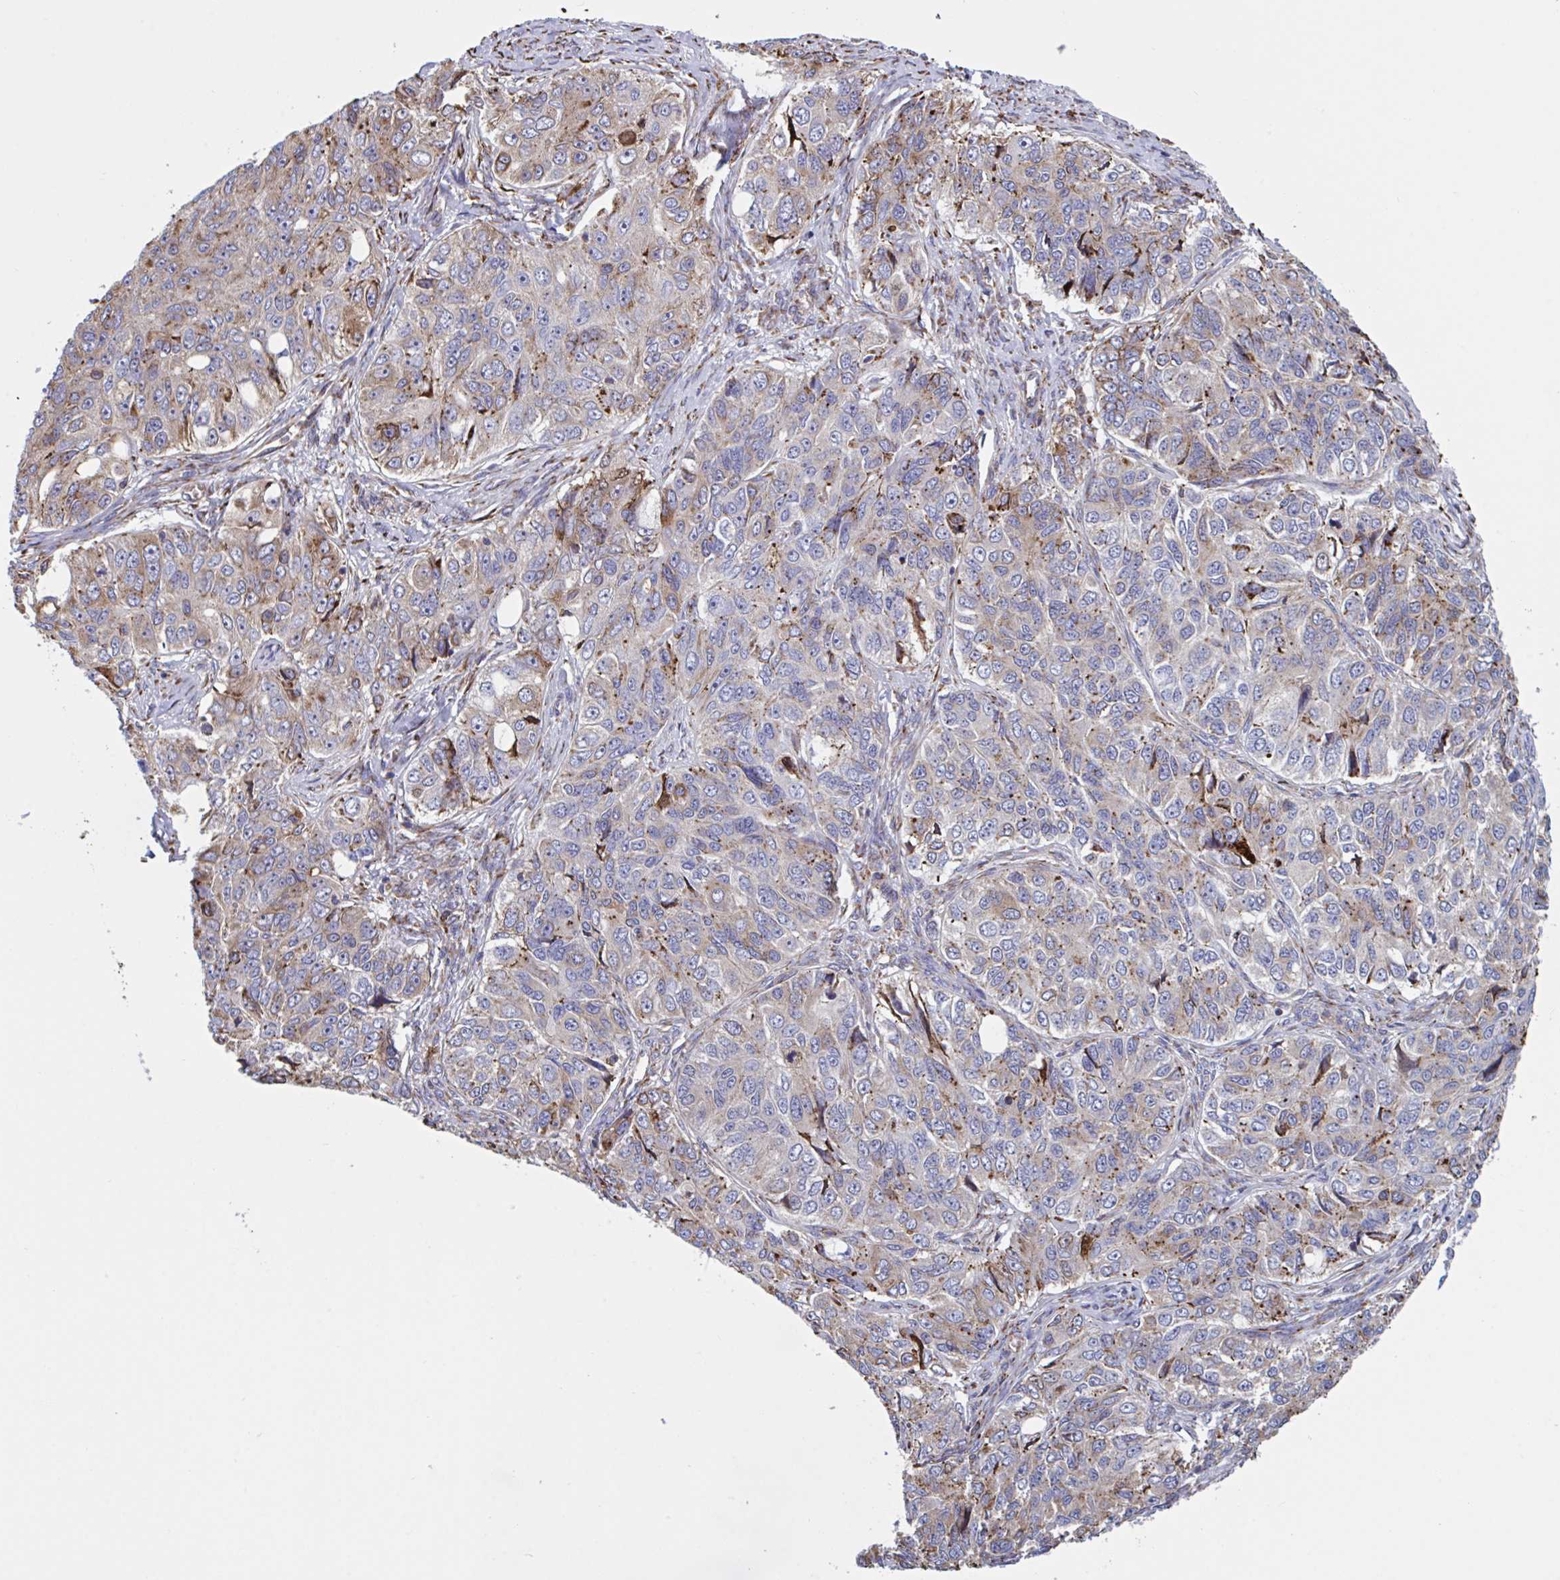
{"staining": {"intensity": "weak", "quantity": ">75%", "location": "cytoplasmic/membranous"}, "tissue": "ovarian cancer", "cell_type": "Tumor cells", "image_type": "cancer", "snomed": [{"axis": "morphology", "description": "Carcinoma, endometroid"}, {"axis": "topography", "description": "Ovary"}], "caption": "Ovarian cancer stained with a brown dye exhibits weak cytoplasmic/membranous positive expression in approximately >75% of tumor cells.", "gene": "PEAK3", "patient": {"sex": "female", "age": 51}}